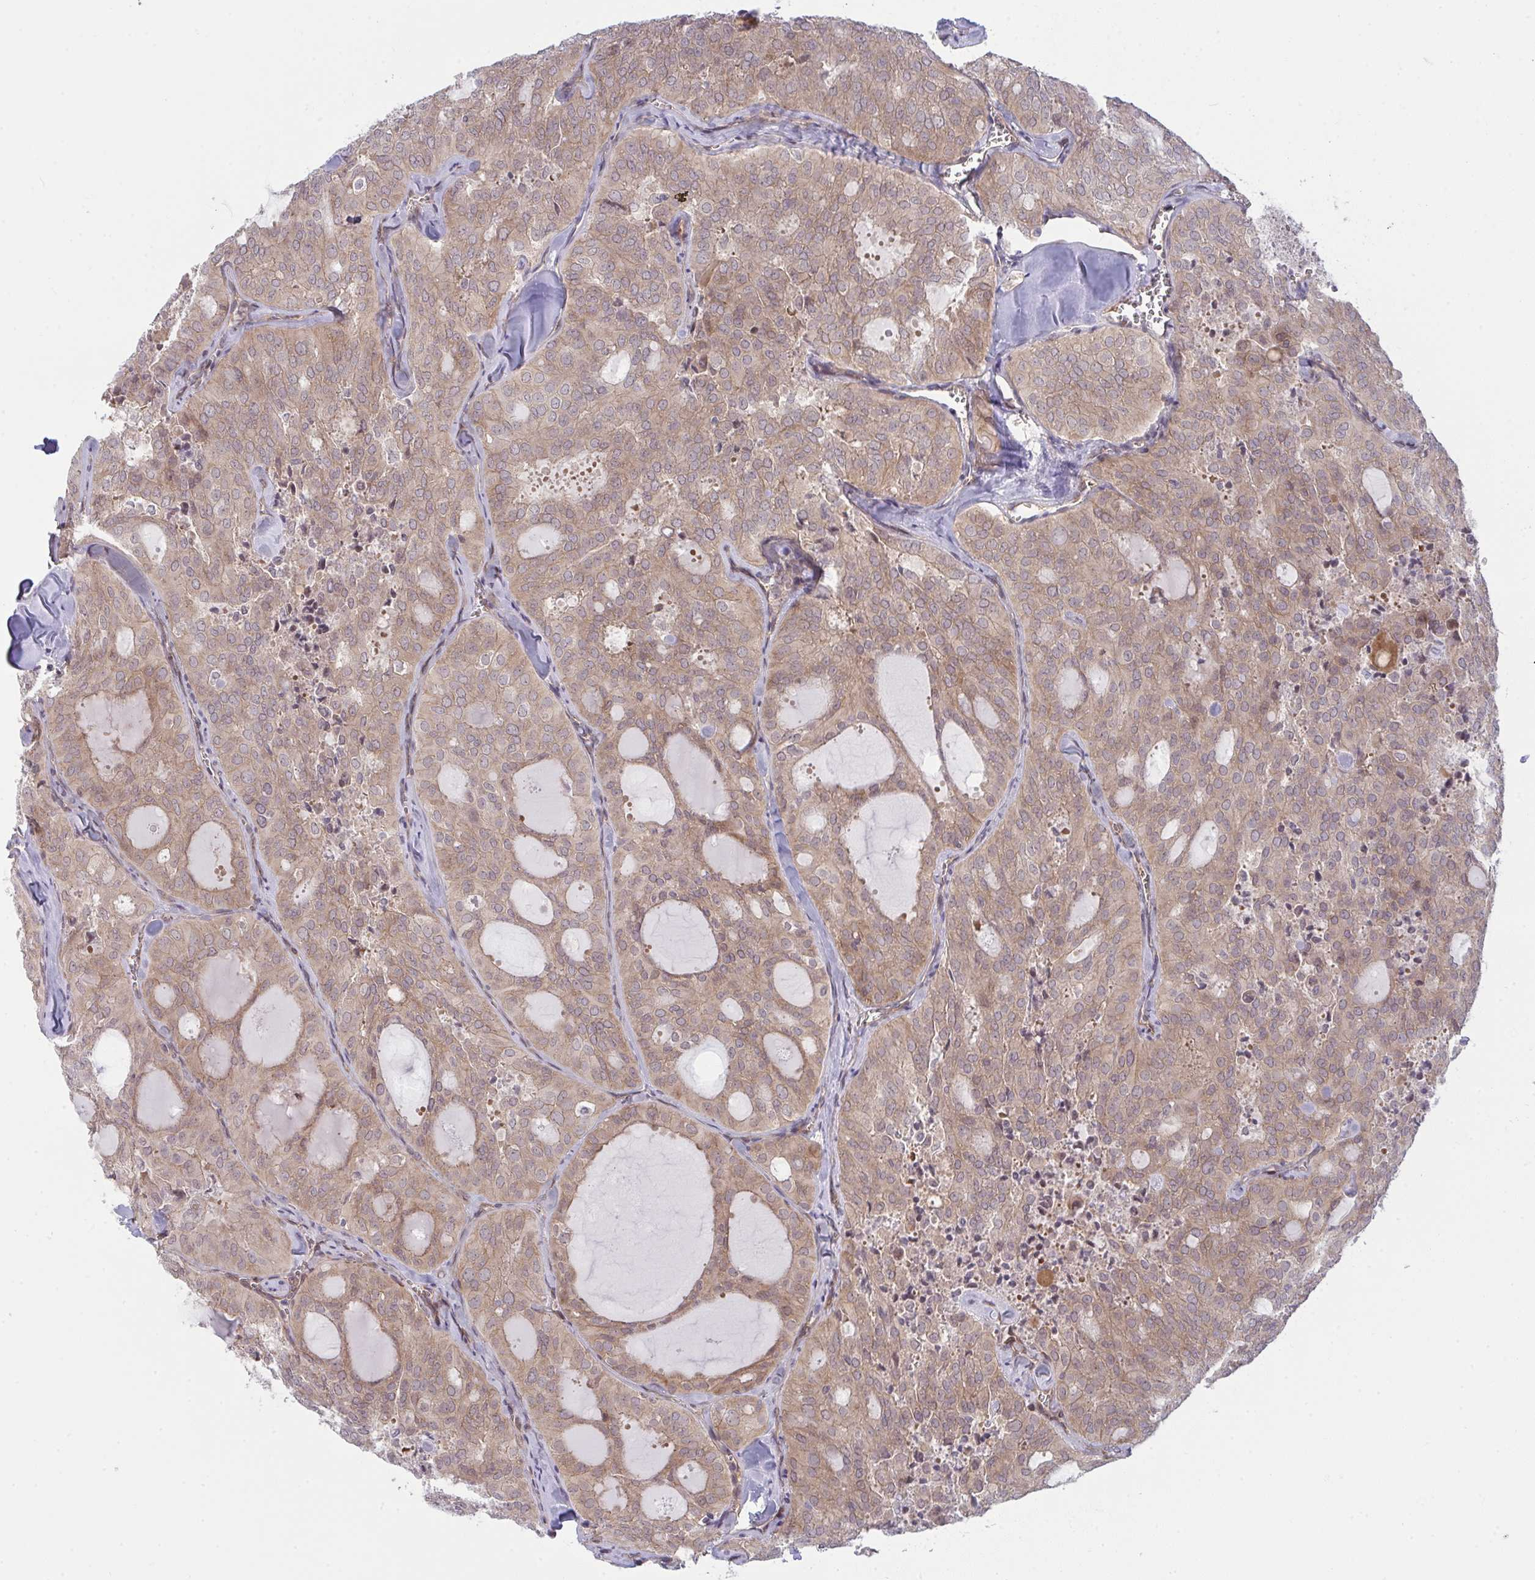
{"staining": {"intensity": "moderate", "quantity": "25%-75%", "location": "cytoplasmic/membranous"}, "tissue": "thyroid cancer", "cell_type": "Tumor cells", "image_type": "cancer", "snomed": [{"axis": "morphology", "description": "Follicular adenoma carcinoma, NOS"}, {"axis": "topography", "description": "Thyroid gland"}], "caption": "Immunohistochemistry (IHC) (DAB) staining of human thyroid cancer displays moderate cytoplasmic/membranous protein positivity in about 25%-75% of tumor cells.", "gene": "CASP9", "patient": {"sex": "male", "age": 75}}